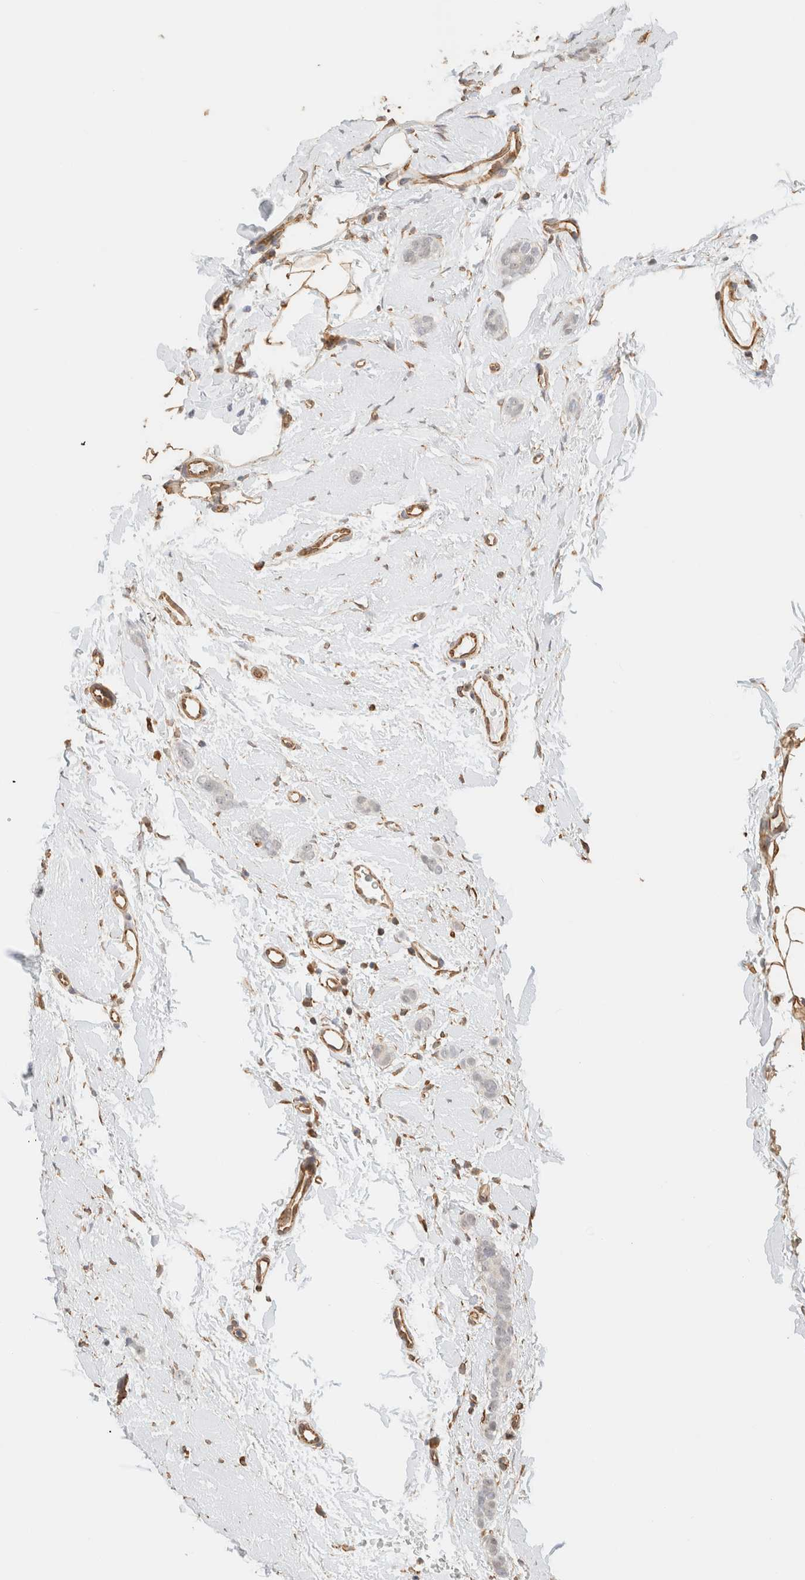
{"staining": {"intensity": "weak", "quantity": "<25%", "location": "cytoplasmic/membranous"}, "tissue": "breast cancer", "cell_type": "Tumor cells", "image_type": "cancer", "snomed": [{"axis": "morphology", "description": "Lobular carcinoma"}, {"axis": "topography", "description": "Skin"}, {"axis": "topography", "description": "Breast"}], "caption": "Immunohistochemical staining of lobular carcinoma (breast) reveals no significant expression in tumor cells.", "gene": "ARID5A", "patient": {"sex": "female", "age": 46}}